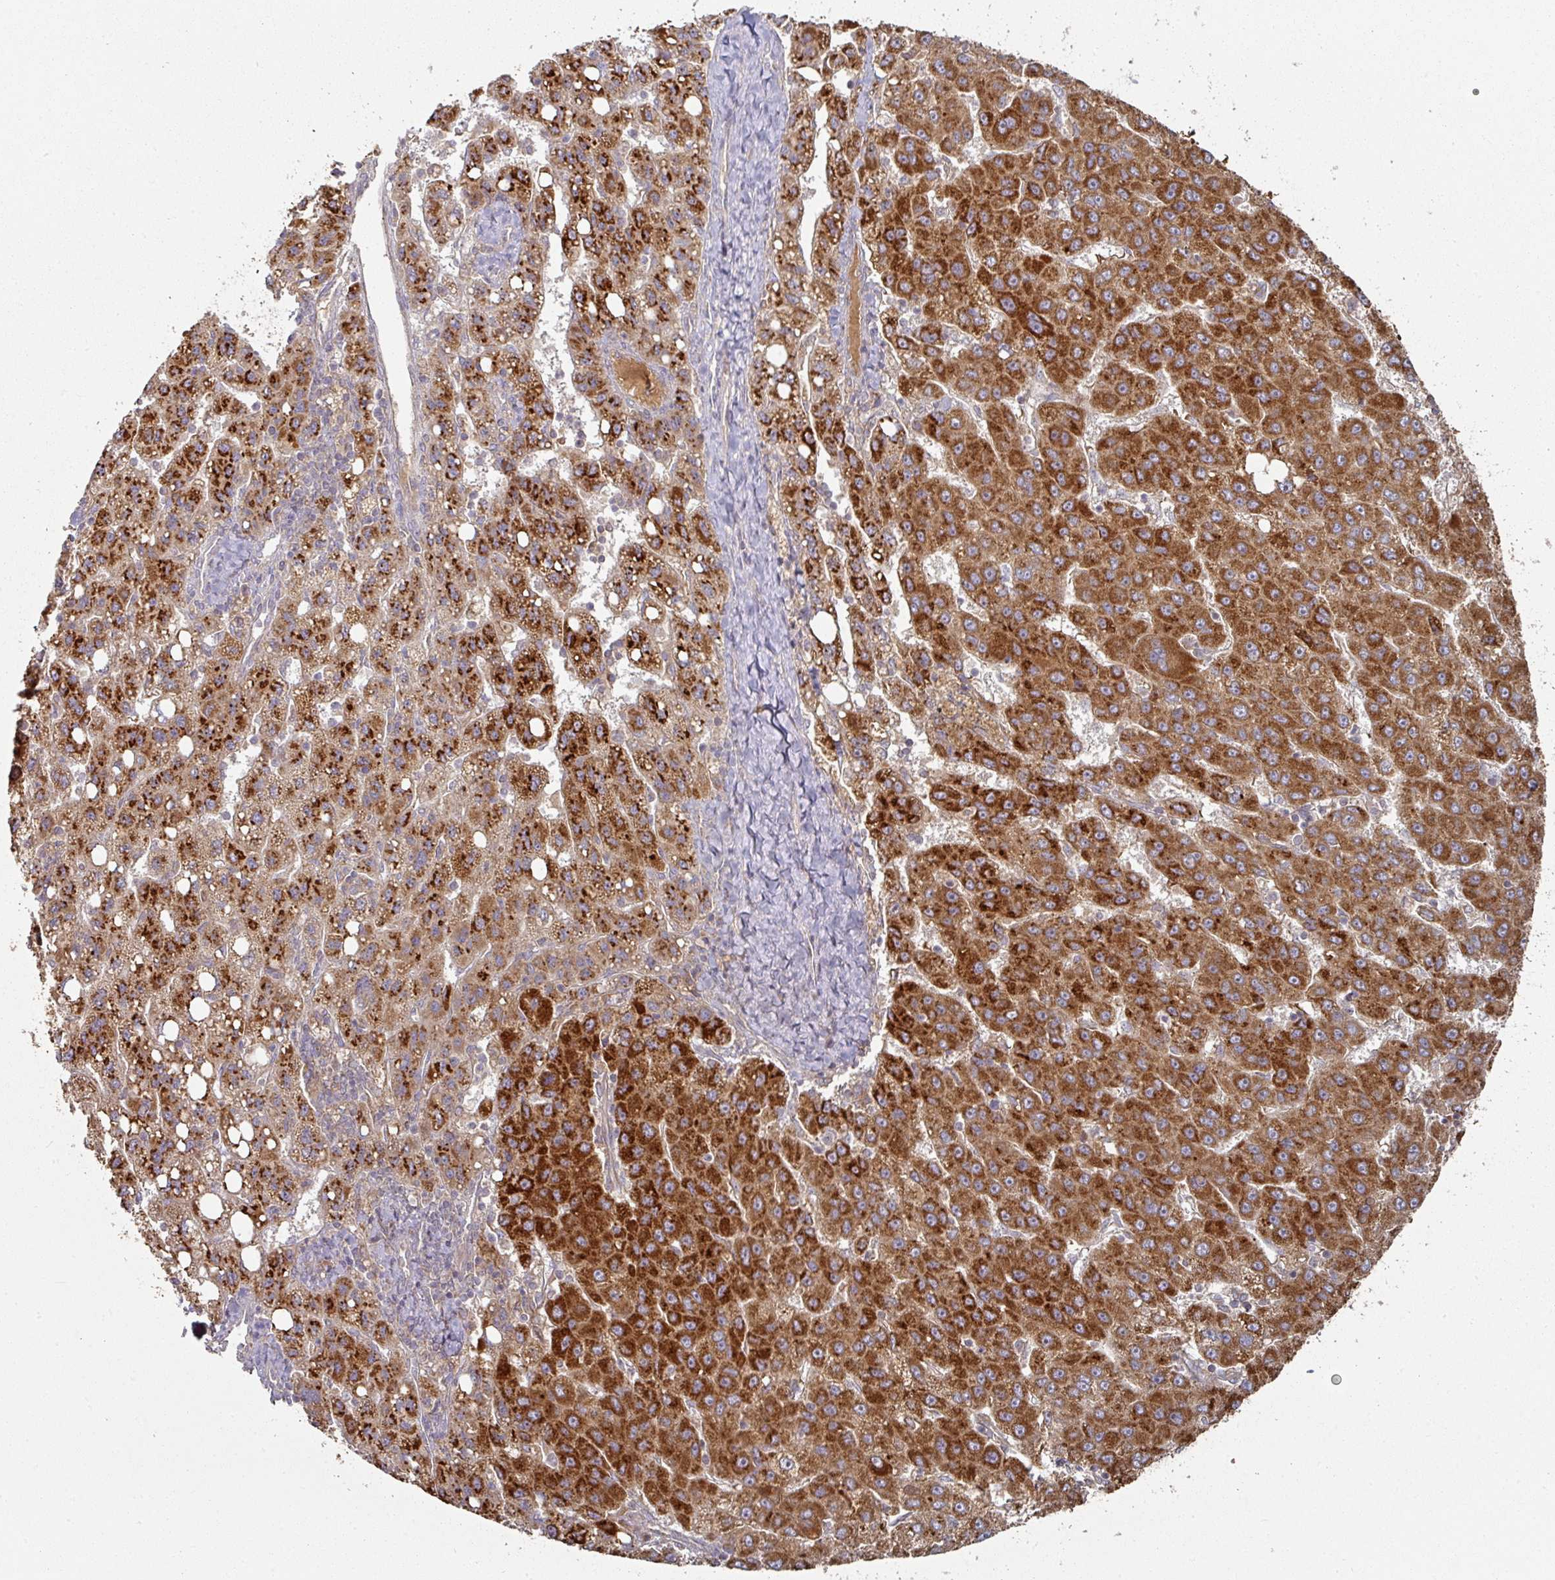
{"staining": {"intensity": "strong", "quantity": ">75%", "location": "cytoplasmic/membranous"}, "tissue": "liver cancer", "cell_type": "Tumor cells", "image_type": "cancer", "snomed": [{"axis": "morphology", "description": "Carcinoma, Hepatocellular, NOS"}, {"axis": "topography", "description": "Liver"}], "caption": "Protein staining of liver hepatocellular carcinoma tissue displays strong cytoplasmic/membranous staining in approximately >75% of tumor cells.", "gene": "DNAJC7", "patient": {"sex": "female", "age": 82}}